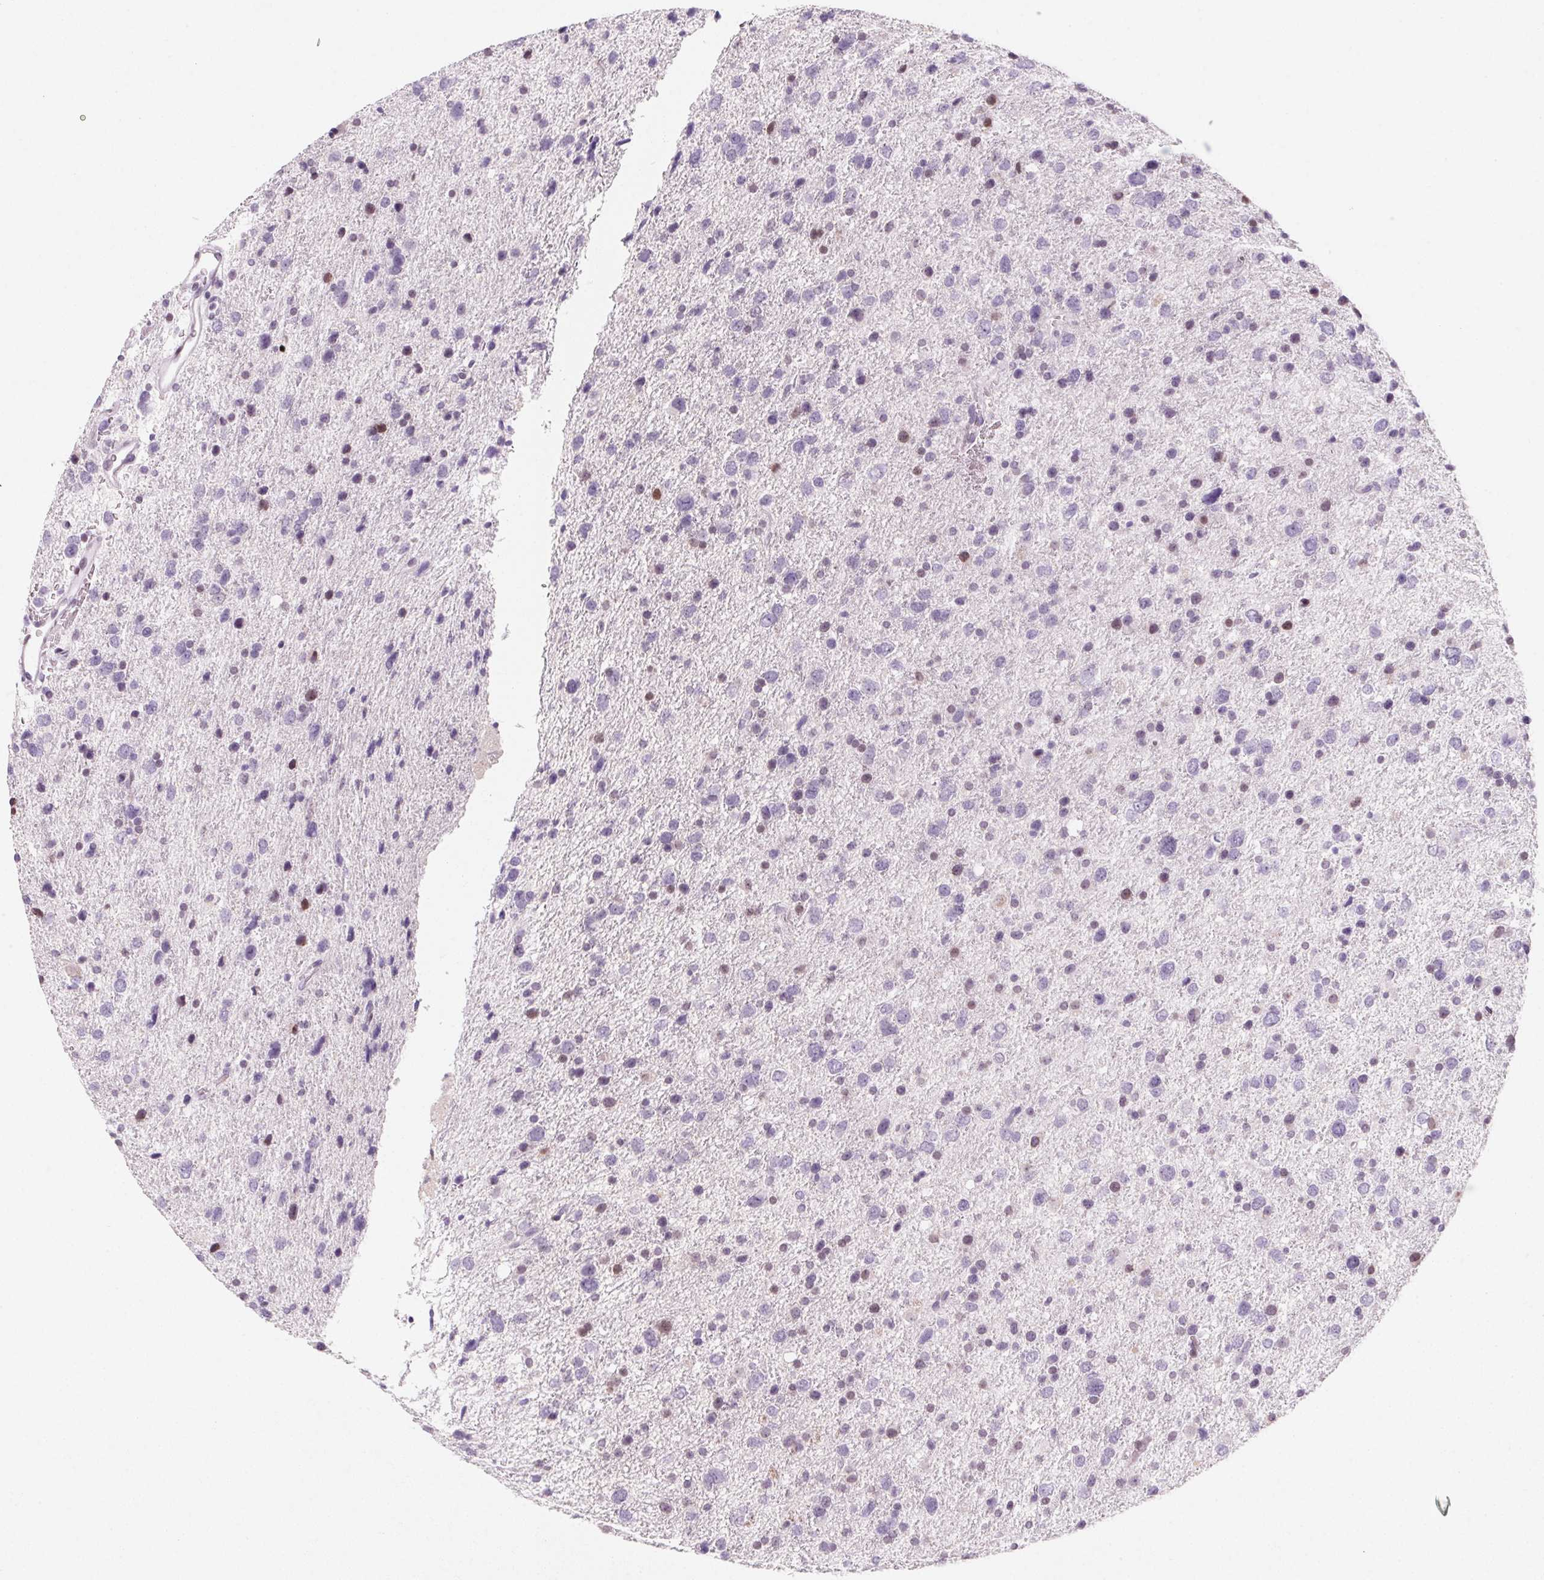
{"staining": {"intensity": "negative", "quantity": "none", "location": "none"}, "tissue": "glioma", "cell_type": "Tumor cells", "image_type": "cancer", "snomed": [{"axis": "morphology", "description": "Glioma, malignant, Low grade"}, {"axis": "topography", "description": "Brain"}], "caption": "A photomicrograph of glioma stained for a protein displays no brown staining in tumor cells.", "gene": "KCNQ2", "patient": {"sex": "female", "age": 55}}